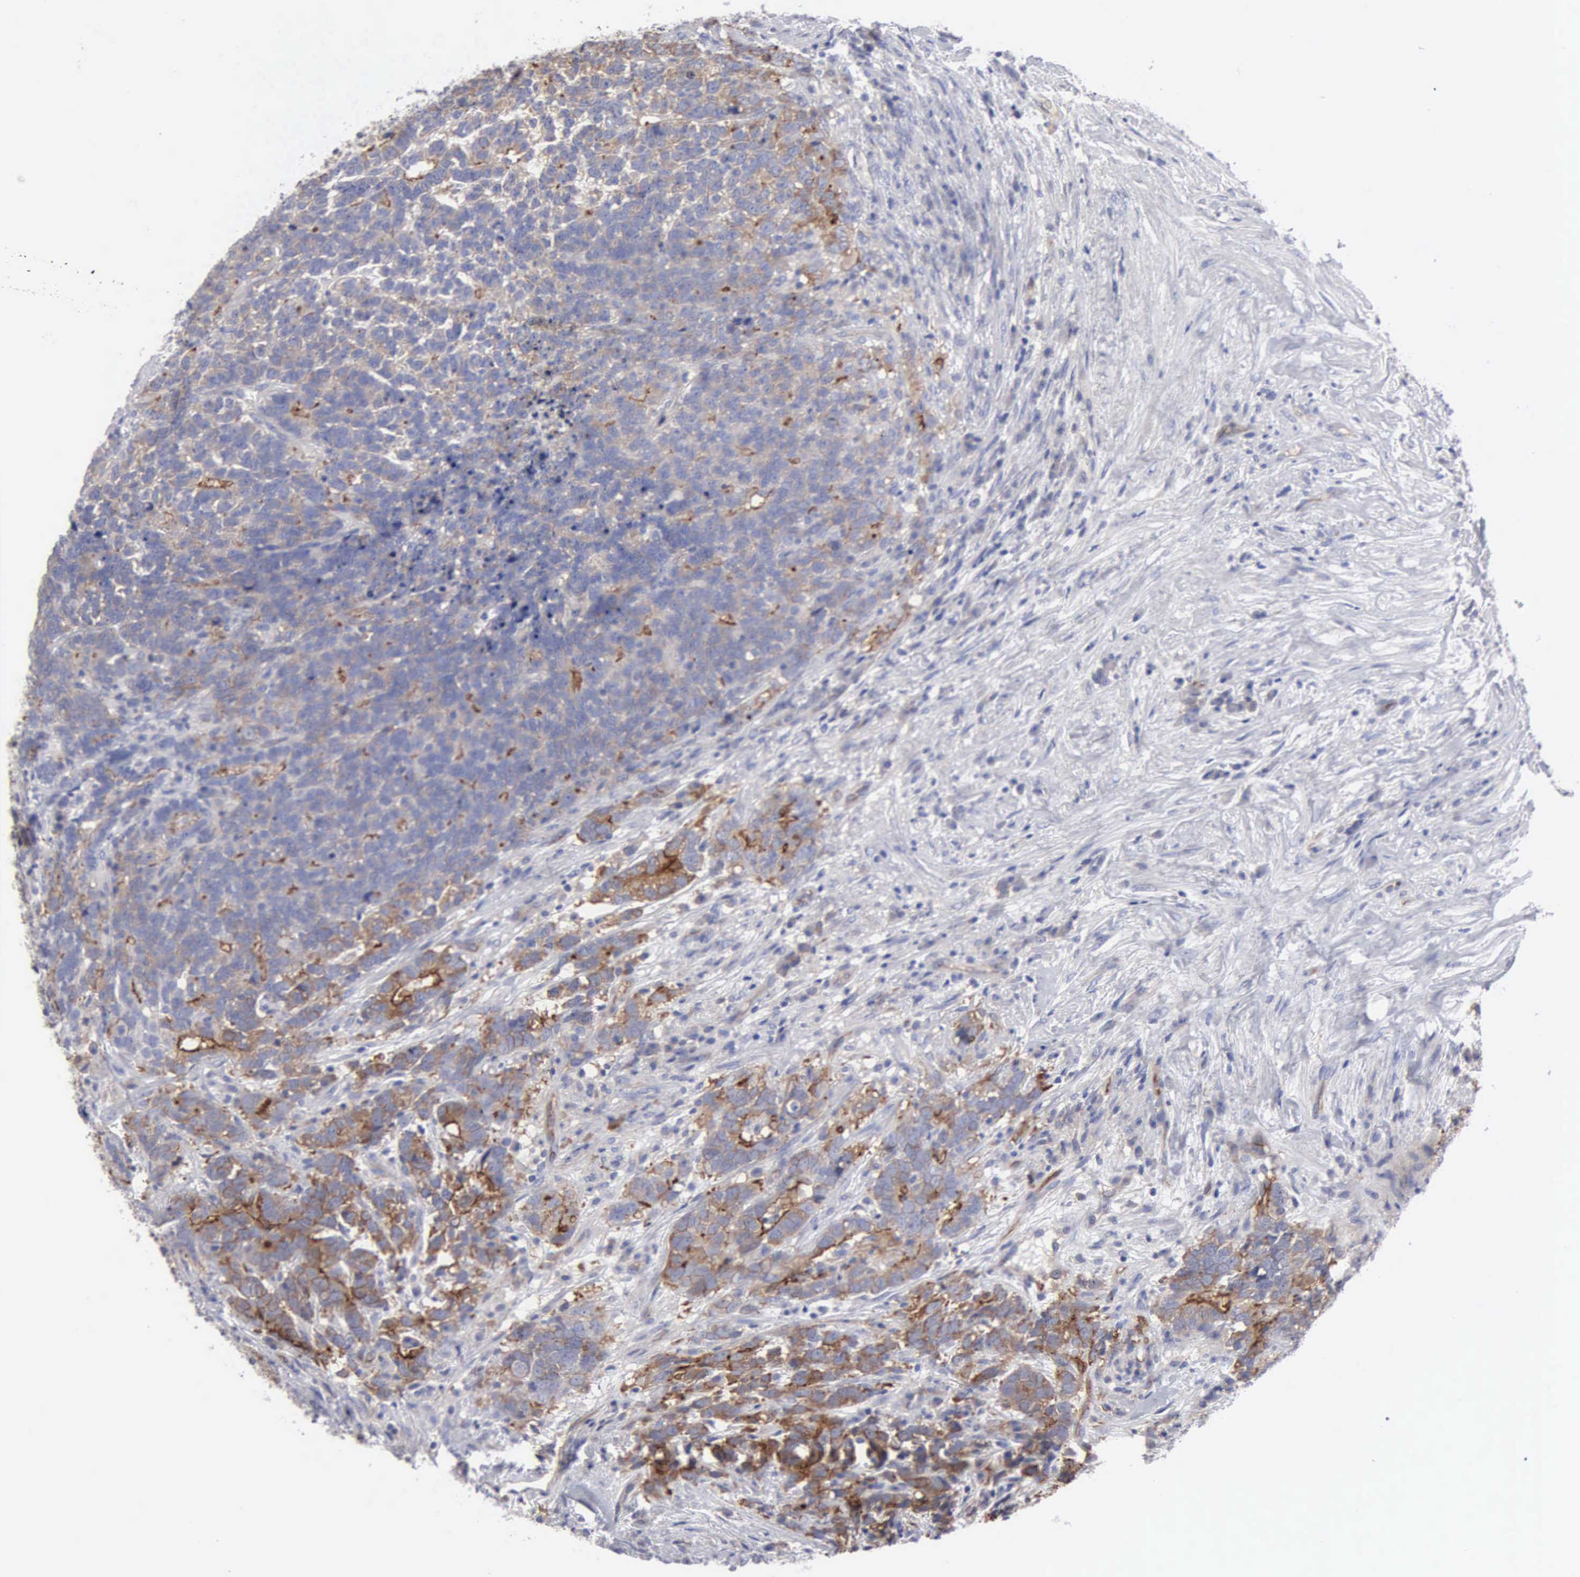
{"staining": {"intensity": "moderate", "quantity": "25%-75%", "location": "cytoplasmic/membranous"}, "tissue": "testis cancer", "cell_type": "Tumor cells", "image_type": "cancer", "snomed": [{"axis": "morphology", "description": "Carcinoma, Embryonal, NOS"}, {"axis": "topography", "description": "Testis"}], "caption": "Tumor cells display moderate cytoplasmic/membranous expression in approximately 25%-75% of cells in testis embryonal carcinoma.", "gene": "RDX", "patient": {"sex": "male", "age": 26}}